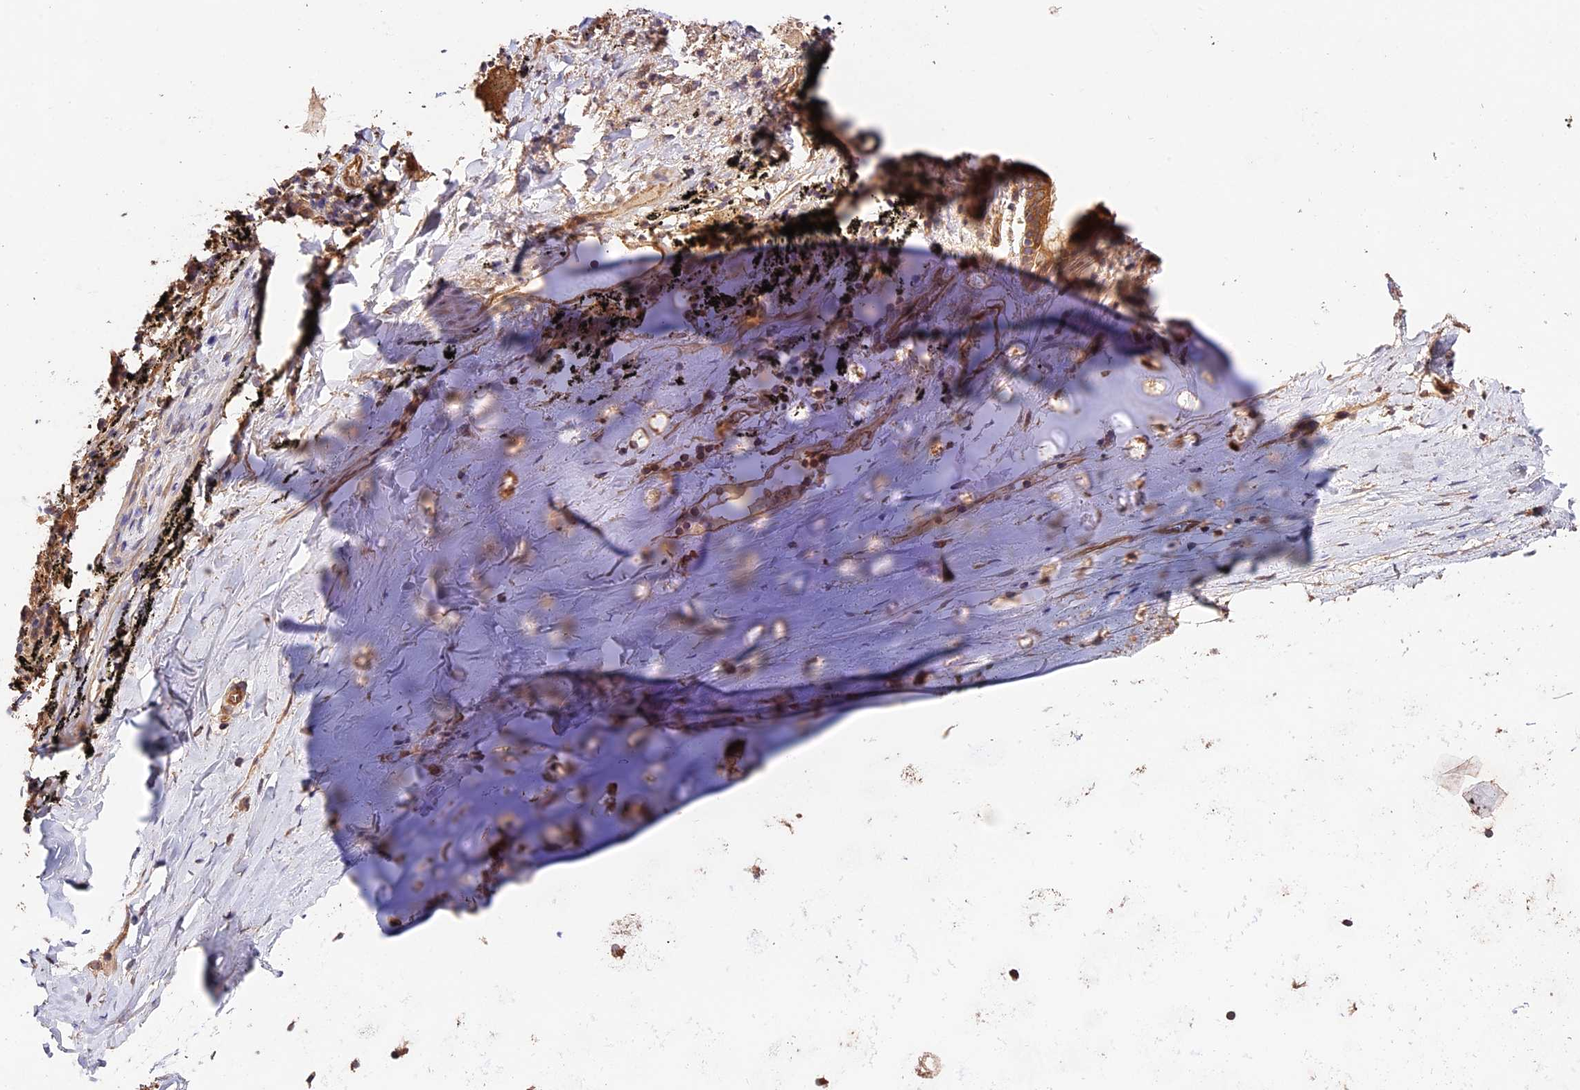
{"staining": {"intensity": "moderate", "quantity": "<25%", "location": "cytoplasmic/membranous"}, "tissue": "adipose tissue", "cell_type": "Adipocytes", "image_type": "normal", "snomed": [{"axis": "morphology", "description": "Normal tissue, NOS"}, {"axis": "topography", "description": "Lymph node"}, {"axis": "topography", "description": "Bronchus"}], "caption": "Human adipose tissue stained with a brown dye exhibits moderate cytoplasmic/membranous positive expression in approximately <25% of adipocytes.", "gene": "CES3", "patient": {"sex": "male", "age": 63}}